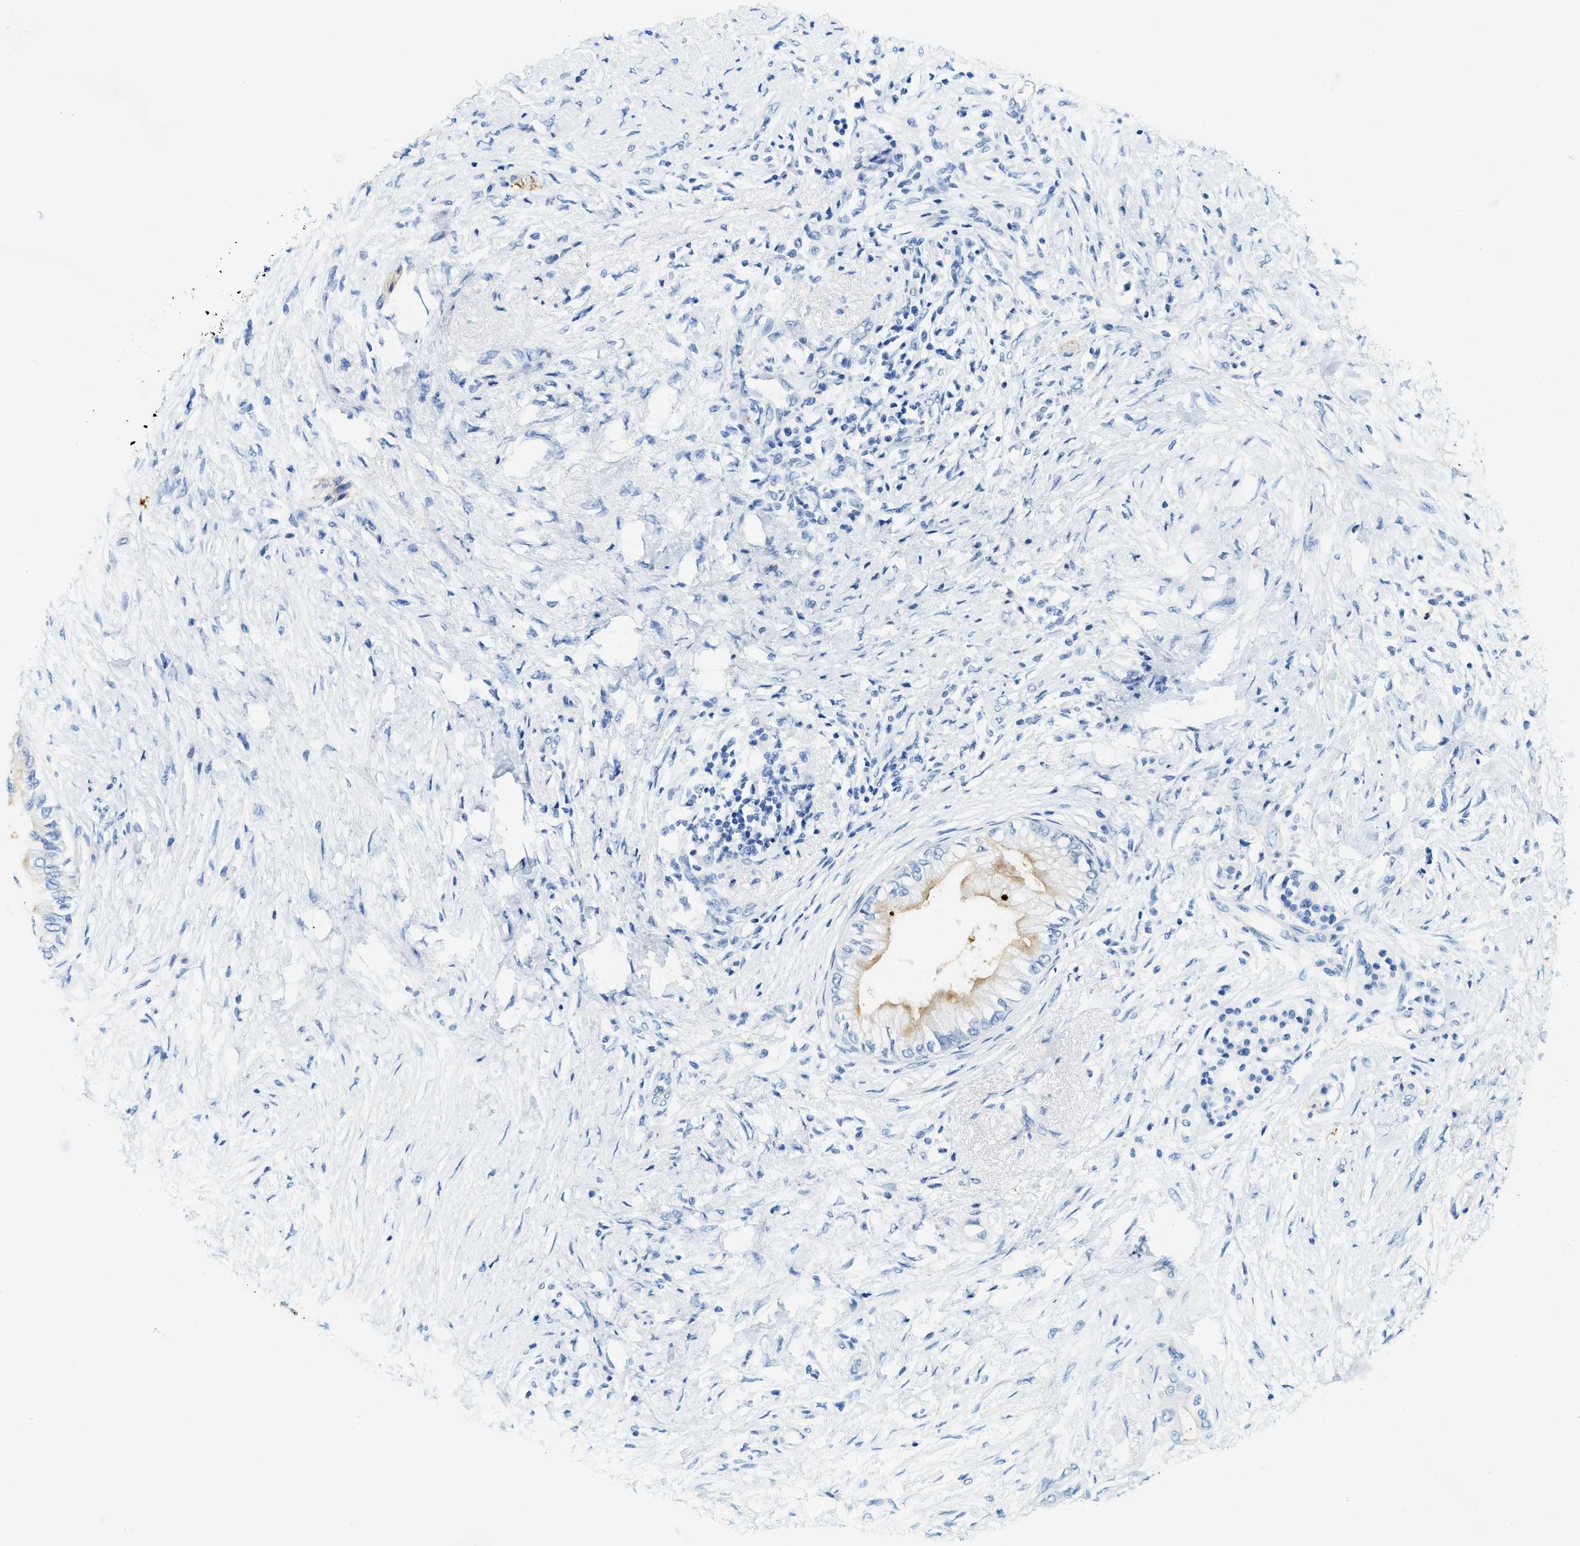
{"staining": {"intensity": "moderate", "quantity": "<25%", "location": "cytoplasmic/membranous"}, "tissue": "pancreatic cancer", "cell_type": "Tumor cells", "image_type": "cancer", "snomed": [{"axis": "morphology", "description": "Normal tissue, NOS"}, {"axis": "morphology", "description": "Adenocarcinoma, NOS"}, {"axis": "topography", "description": "Pancreas"}, {"axis": "topography", "description": "Duodenum"}], "caption": "The histopathology image demonstrates staining of adenocarcinoma (pancreatic), revealing moderate cytoplasmic/membranous protein staining (brown color) within tumor cells.", "gene": "ZDHHC13", "patient": {"sex": "female", "age": 60}}